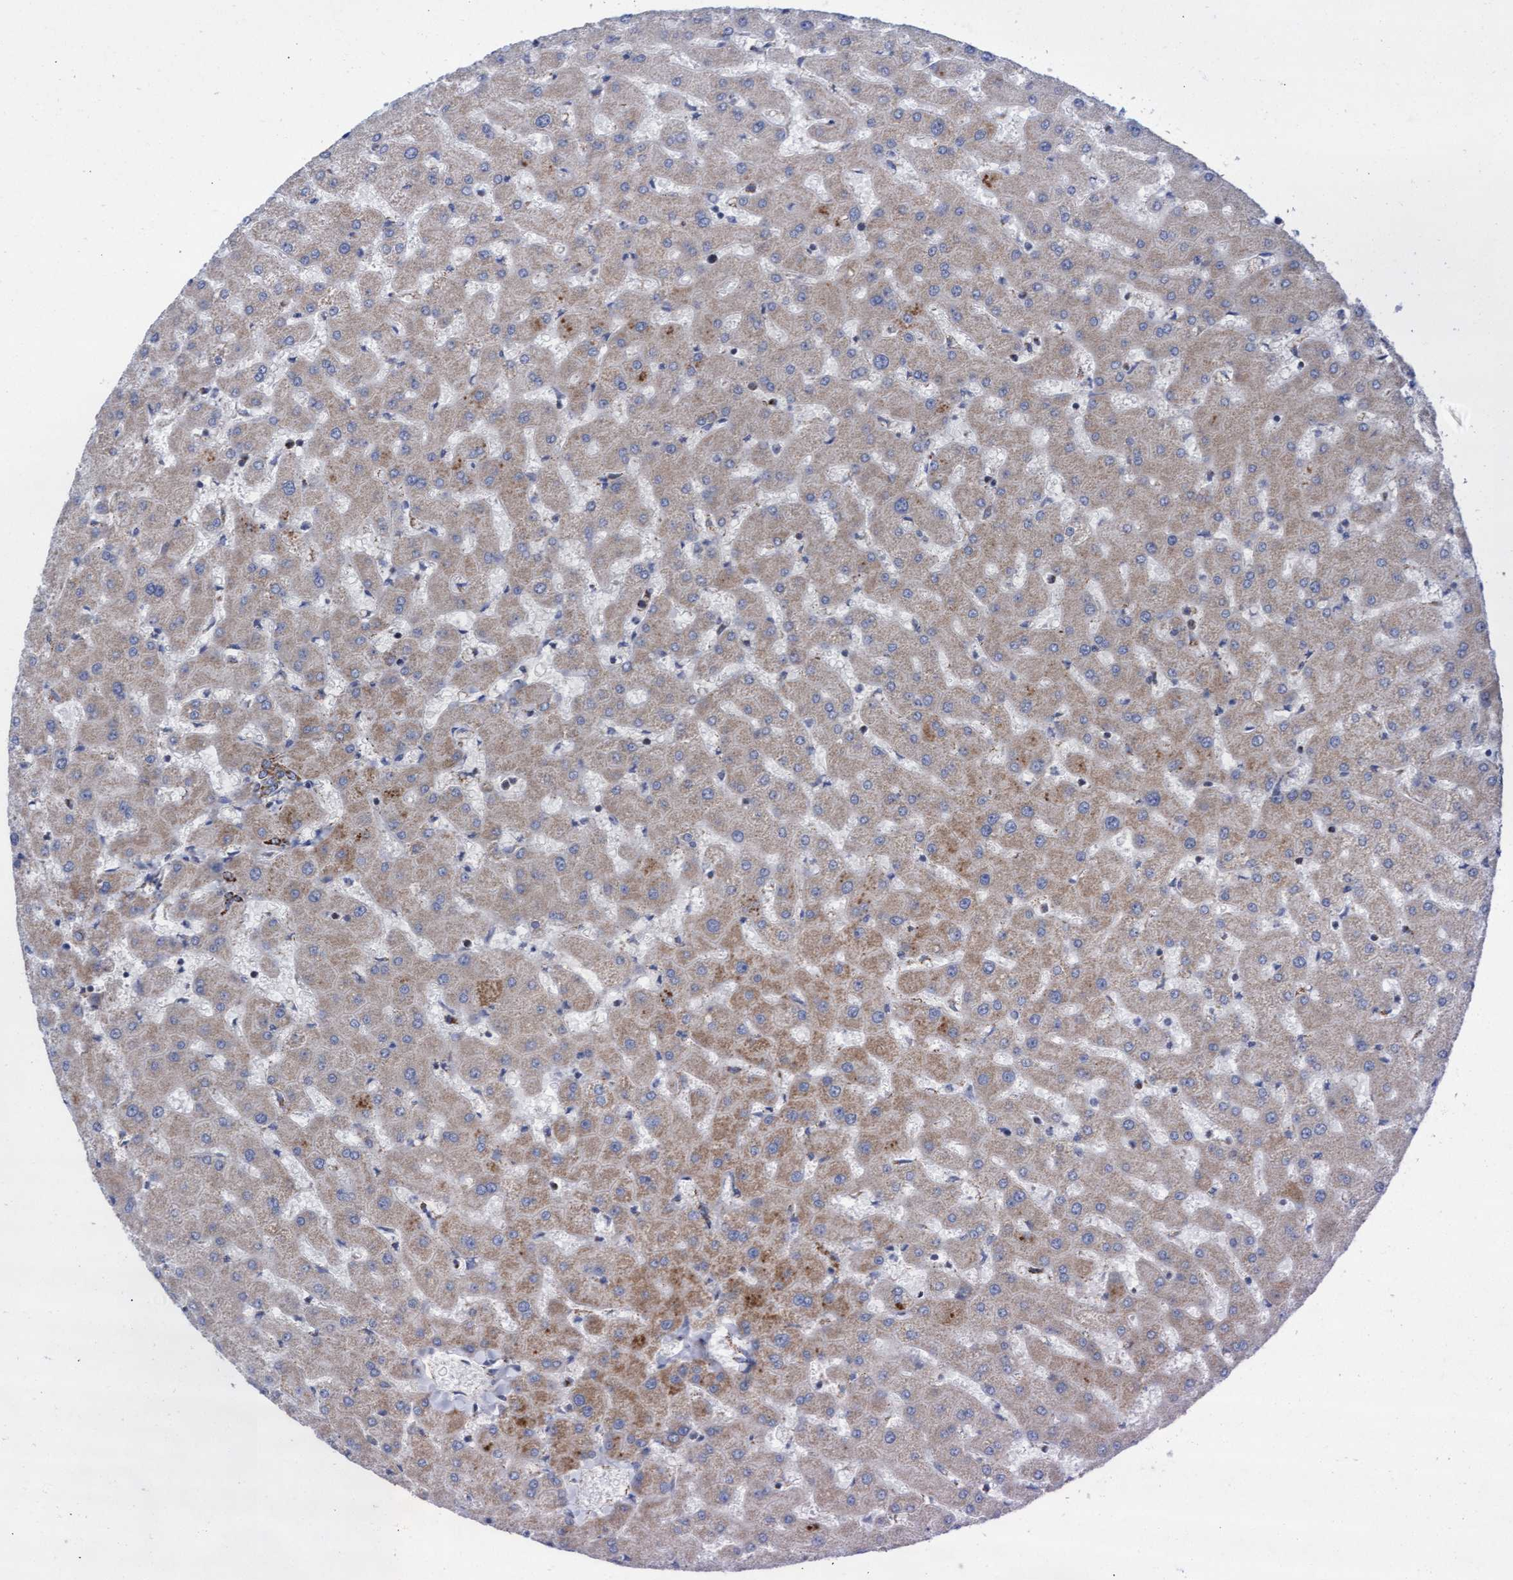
{"staining": {"intensity": "moderate", "quantity": ">75%", "location": "cytoplasmic/membranous"}, "tissue": "liver", "cell_type": "Cholangiocytes", "image_type": "normal", "snomed": [{"axis": "morphology", "description": "Normal tissue, NOS"}, {"axis": "topography", "description": "Liver"}], "caption": "Brown immunohistochemical staining in unremarkable liver displays moderate cytoplasmic/membranous positivity in approximately >75% of cholangiocytes. (Brightfield microscopy of DAB IHC at high magnification).", "gene": "MRPL38", "patient": {"sex": "female", "age": 63}}